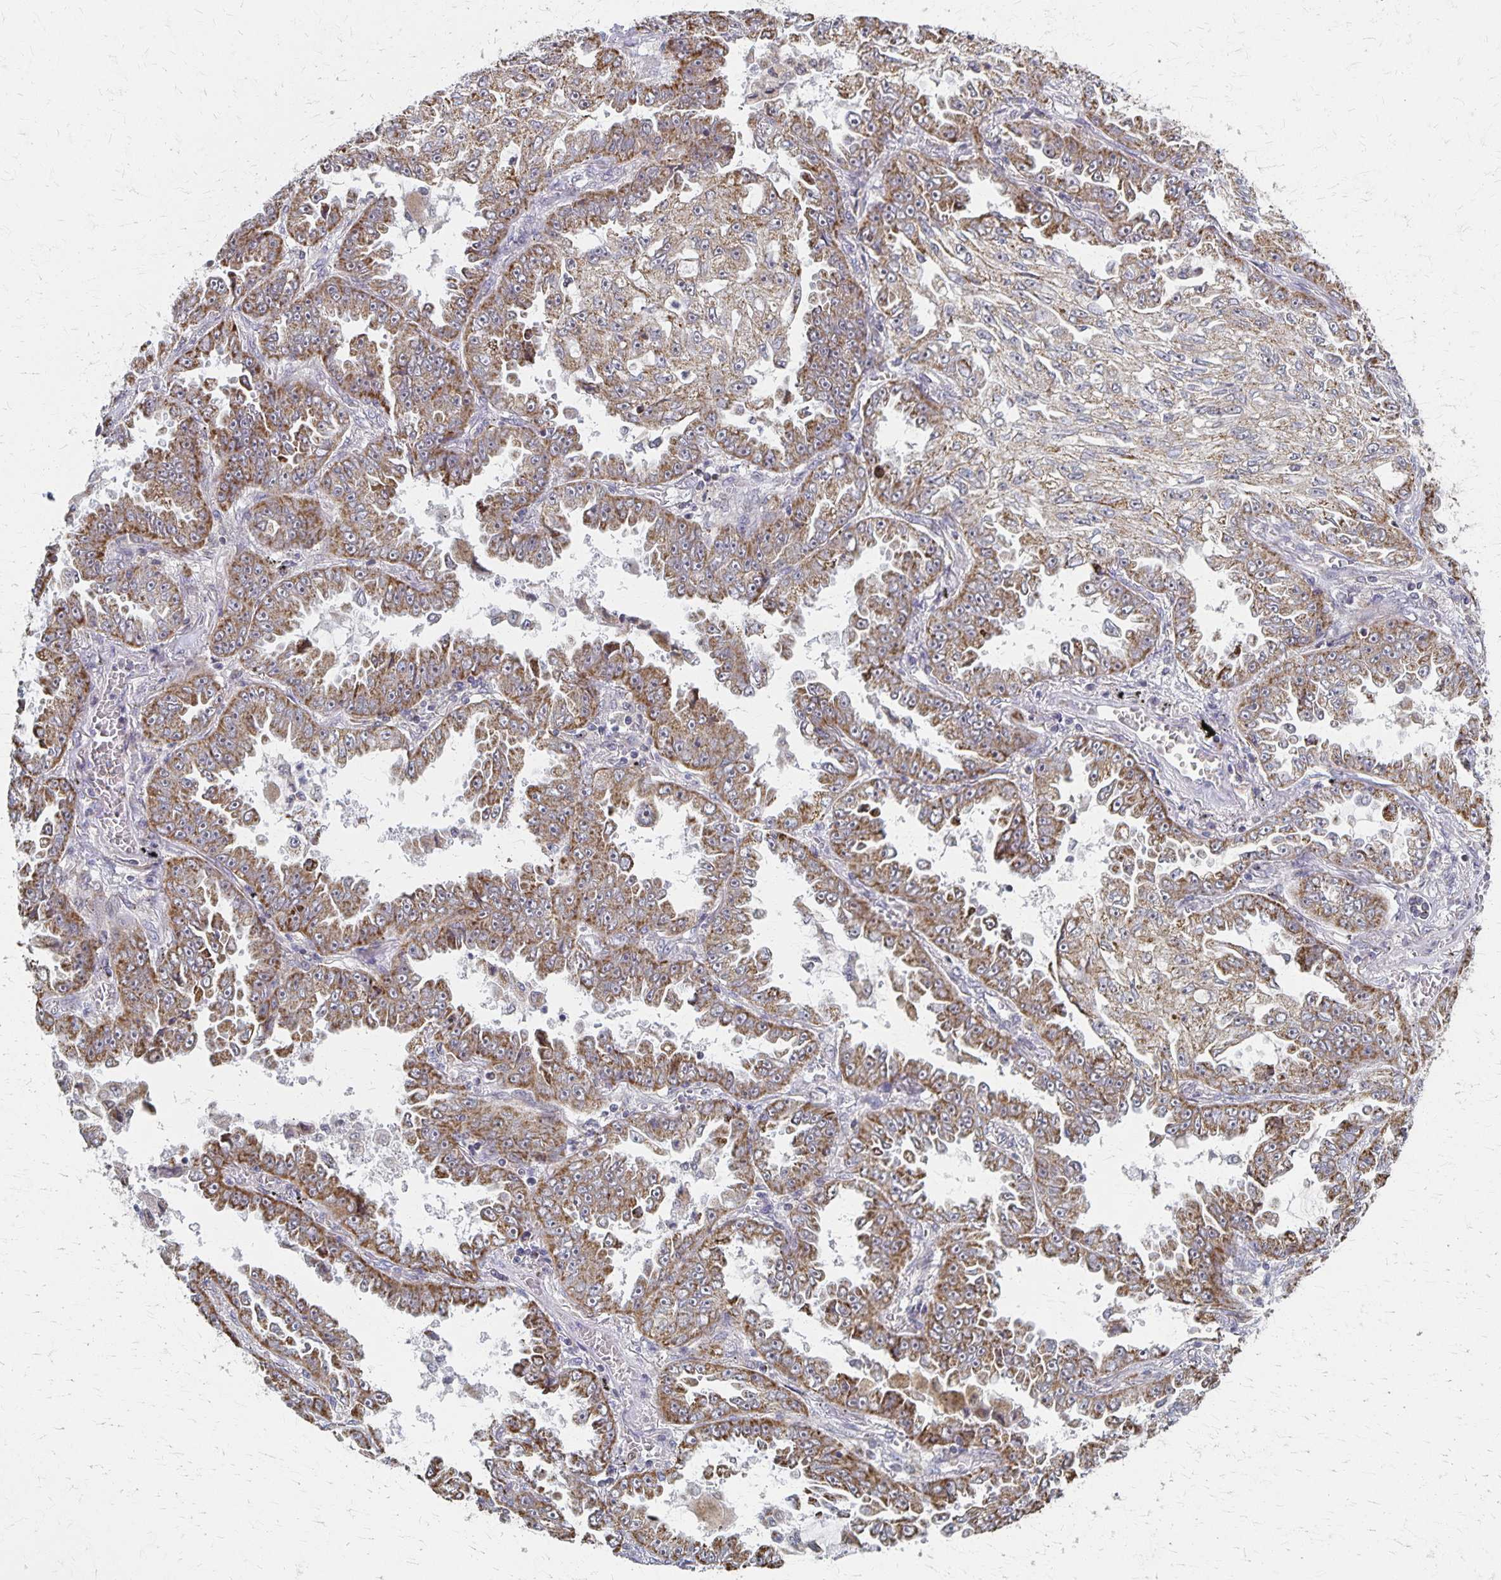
{"staining": {"intensity": "moderate", "quantity": ">75%", "location": "cytoplasmic/membranous"}, "tissue": "lung cancer", "cell_type": "Tumor cells", "image_type": "cancer", "snomed": [{"axis": "morphology", "description": "Adenocarcinoma, NOS"}, {"axis": "topography", "description": "Lung"}], "caption": "DAB immunohistochemical staining of human lung adenocarcinoma exhibits moderate cytoplasmic/membranous protein staining in approximately >75% of tumor cells. The staining was performed using DAB (3,3'-diaminobenzidine), with brown indicating positive protein expression. Nuclei are stained blue with hematoxylin.", "gene": "DYRK4", "patient": {"sex": "female", "age": 52}}